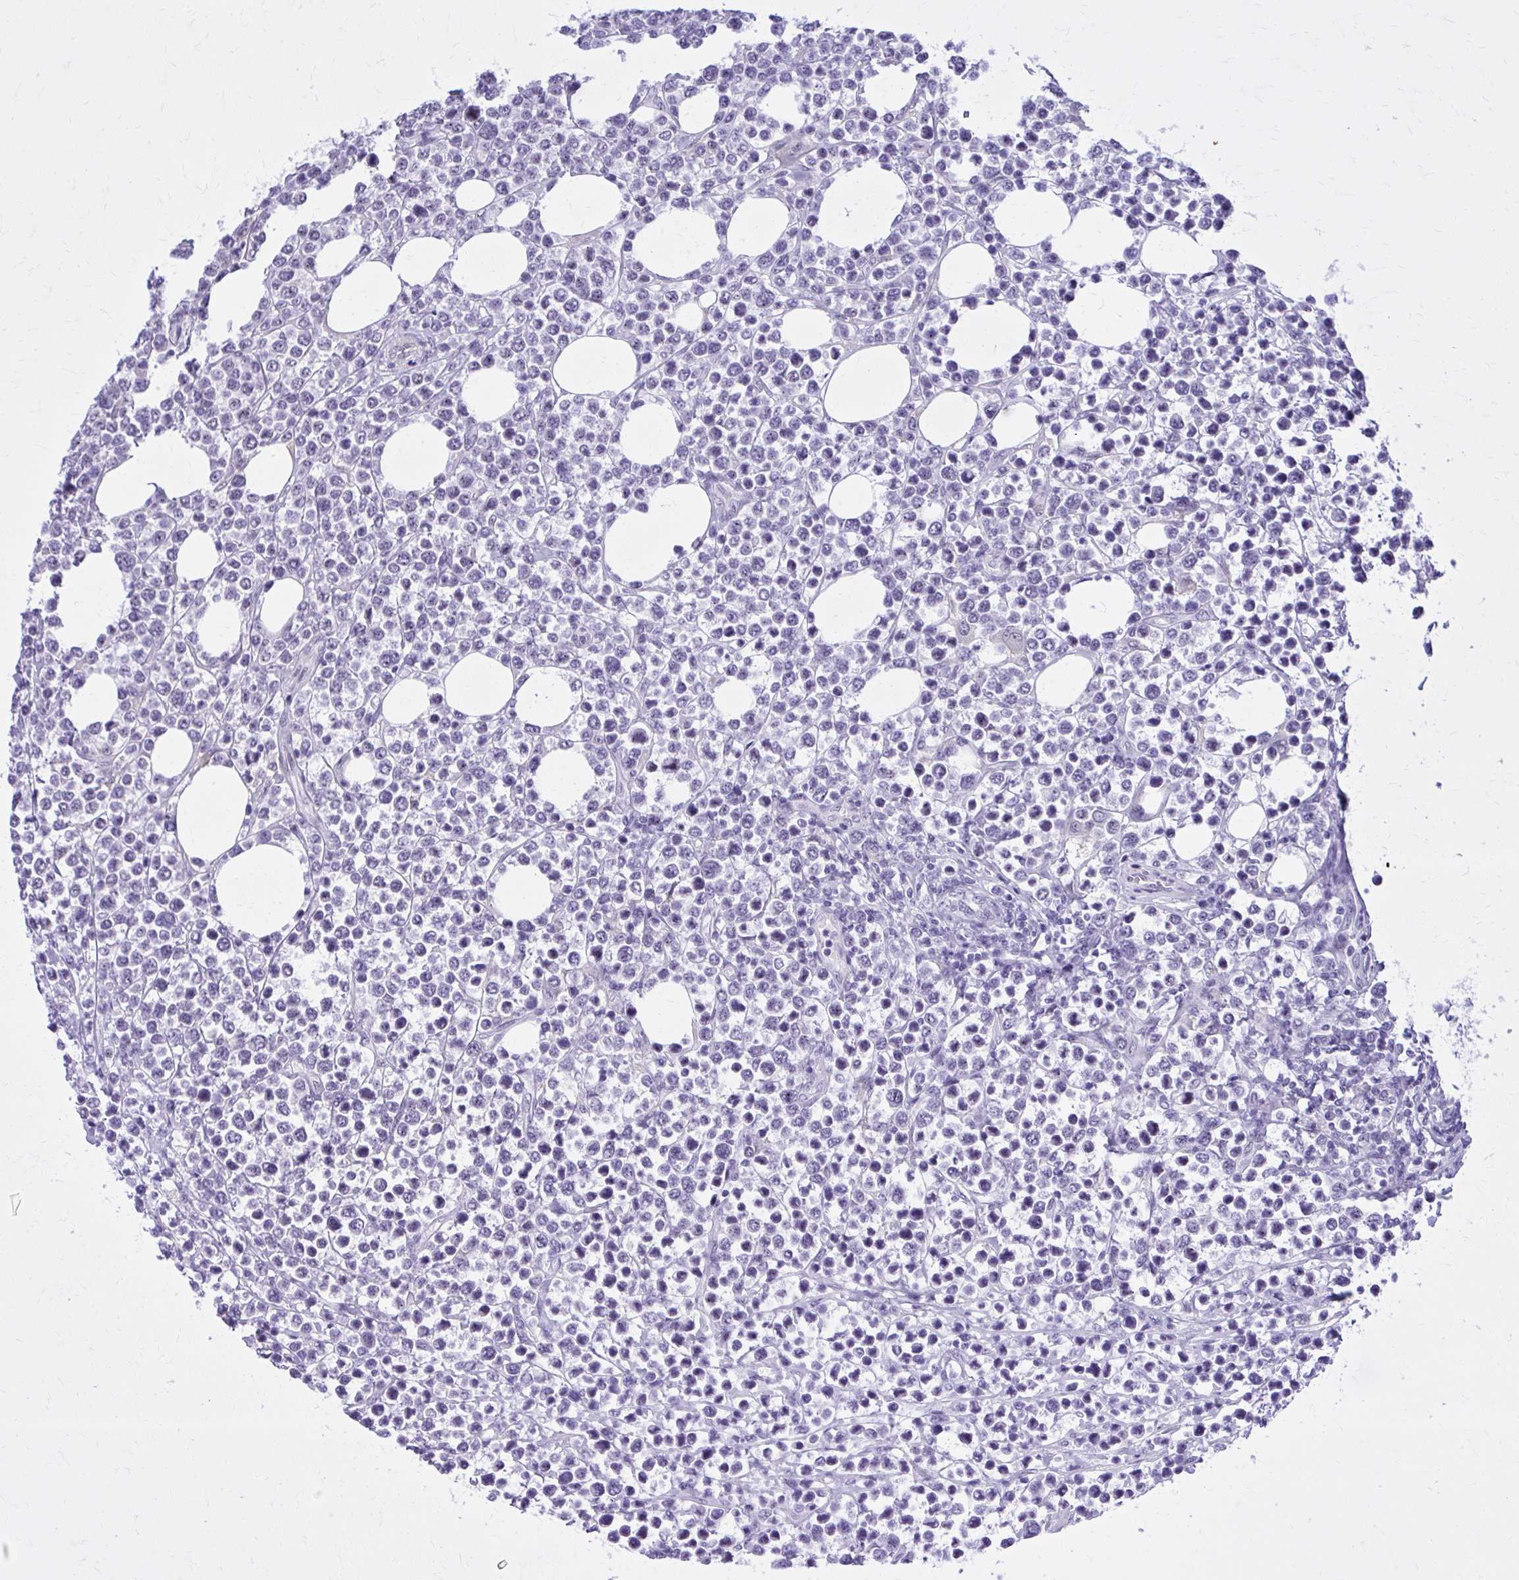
{"staining": {"intensity": "negative", "quantity": "none", "location": "none"}, "tissue": "lymphoma", "cell_type": "Tumor cells", "image_type": "cancer", "snomed": [{"axis": "morphology", "description": "Malignant lymphoma, non-Hodgkin's type, High grade"}, {"axis": "topography", "description": "Soft tissue"}], "caption": "Protein analysis of high-grade malignant lymphoma, non-Hodgkin's type demonstrates no significant positivity in tumor cells. (DAB immunohistochemistry (IHC) visualized using brightfield microscopy, high magnification).", "gene": "RASL11B", "patient": {"sex": "female", "age": 56}}